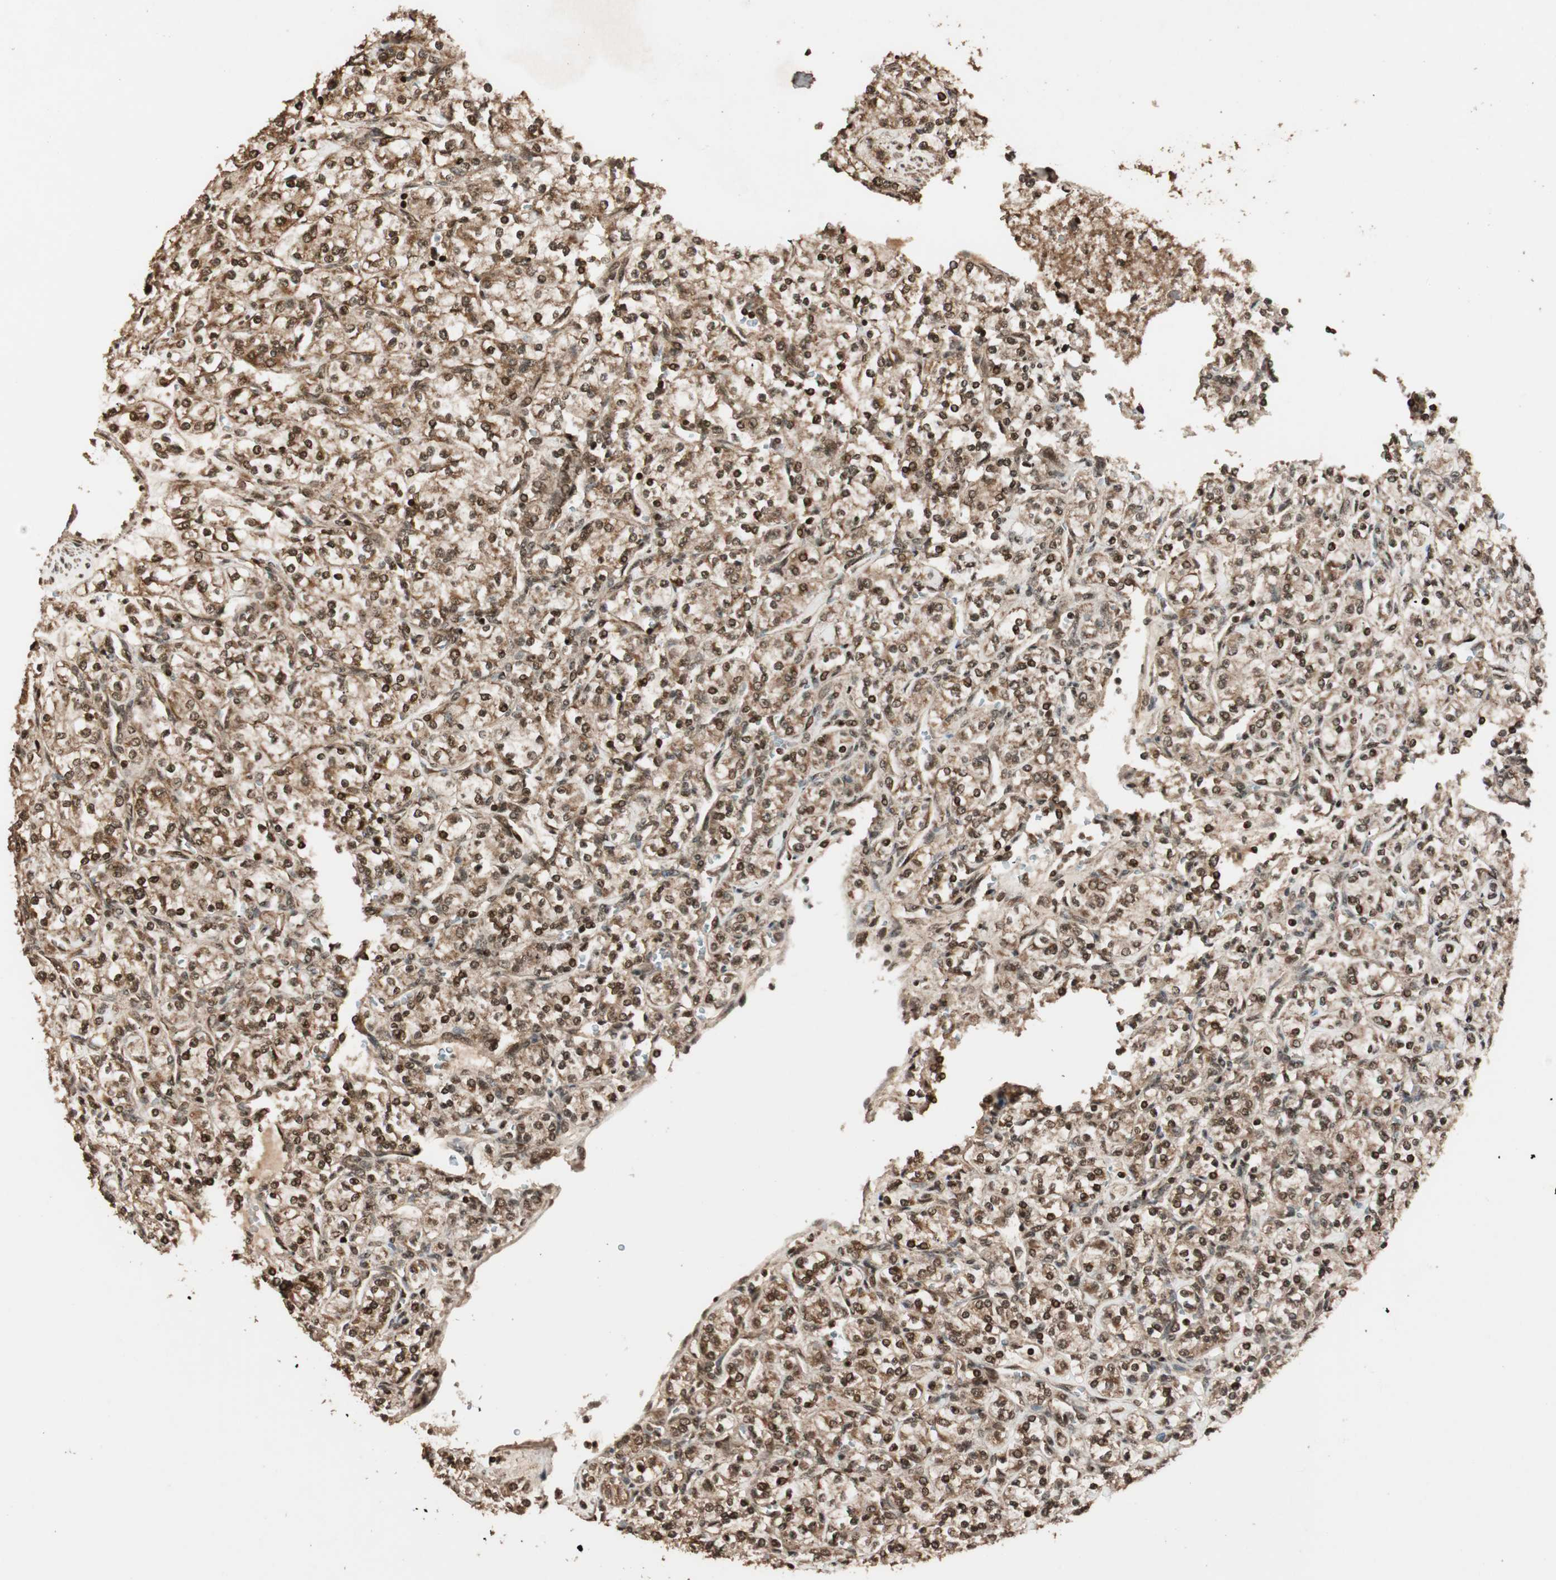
{"staining": {"intensity": "moderate", "quantity": ">75%", "location": "nuclear"}, "tissue": "renal cancer", "cell_type": "Tumor cells", "image_type": "cancer", "snomed": [{"axis": "morphology", "description": "Adenocarcinoma, NOS"}, {"axis": "topography", "description": "Kidney"}], "caption": "Human adenocarcinoma (renal) stained for a protein (brown) shows moderate nuclear positive positivity in about >75% of tumor cells.", "gene": "ALKBH5", "patient": {"sex": "male", "age": 77}}